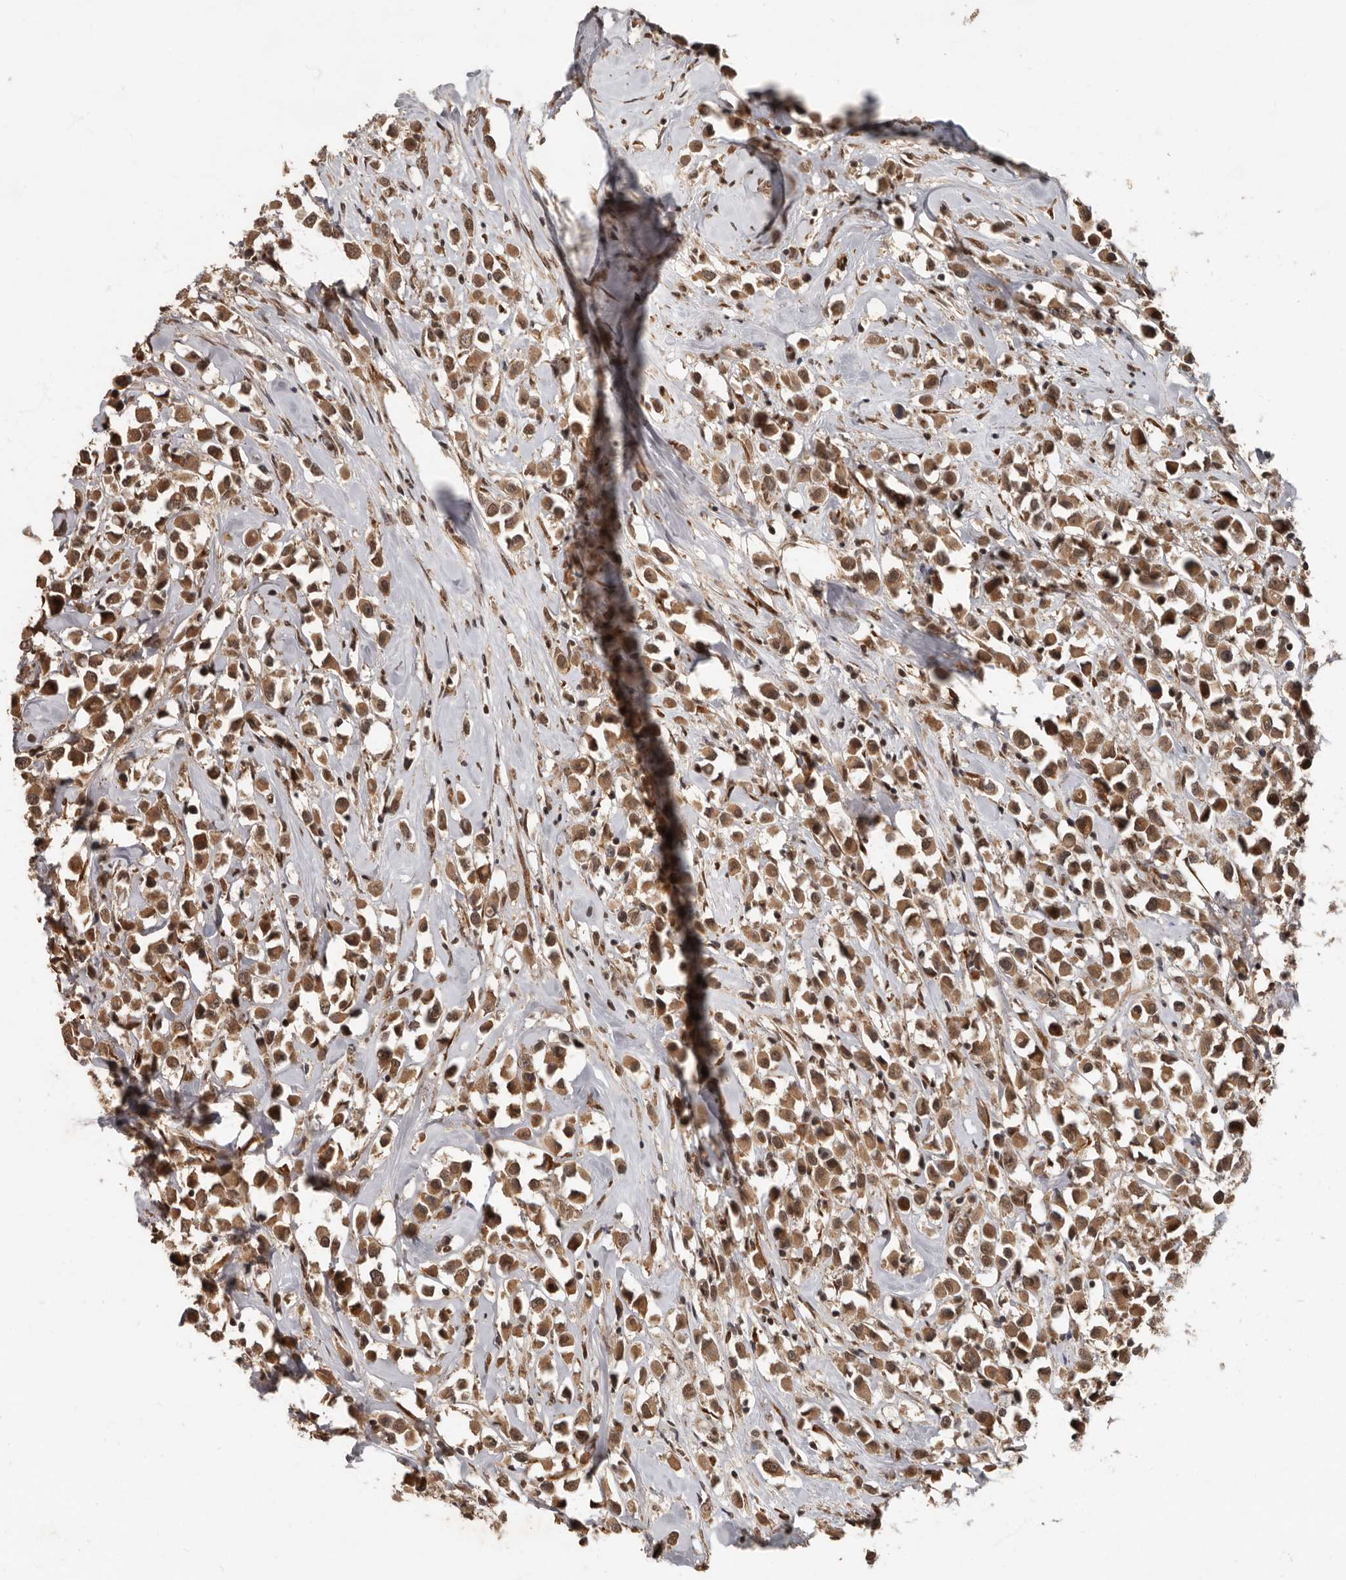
{"staining": {"intensity": "moderate", "quantity": ">75%", "location": "cytoplasmic/membranous,nuclear"}, "tissue": "breast cancer", "cell_type": "Tumor cells", "image_type": "cancer", "snomed": [{"axis": "morphology", "description": "Duct carcinoma"}, {"axis": "topography", "description": "Breast"}], "caption": "This is a histology image of immunohistochemistry staining of breast invasive ductal carcinoma, which shows moderate expression in the cytoplasmic/membranous and nuclear of tumor cells.", "gene": "LRGUK", "patient": {"sex": "female", "age": 61}}